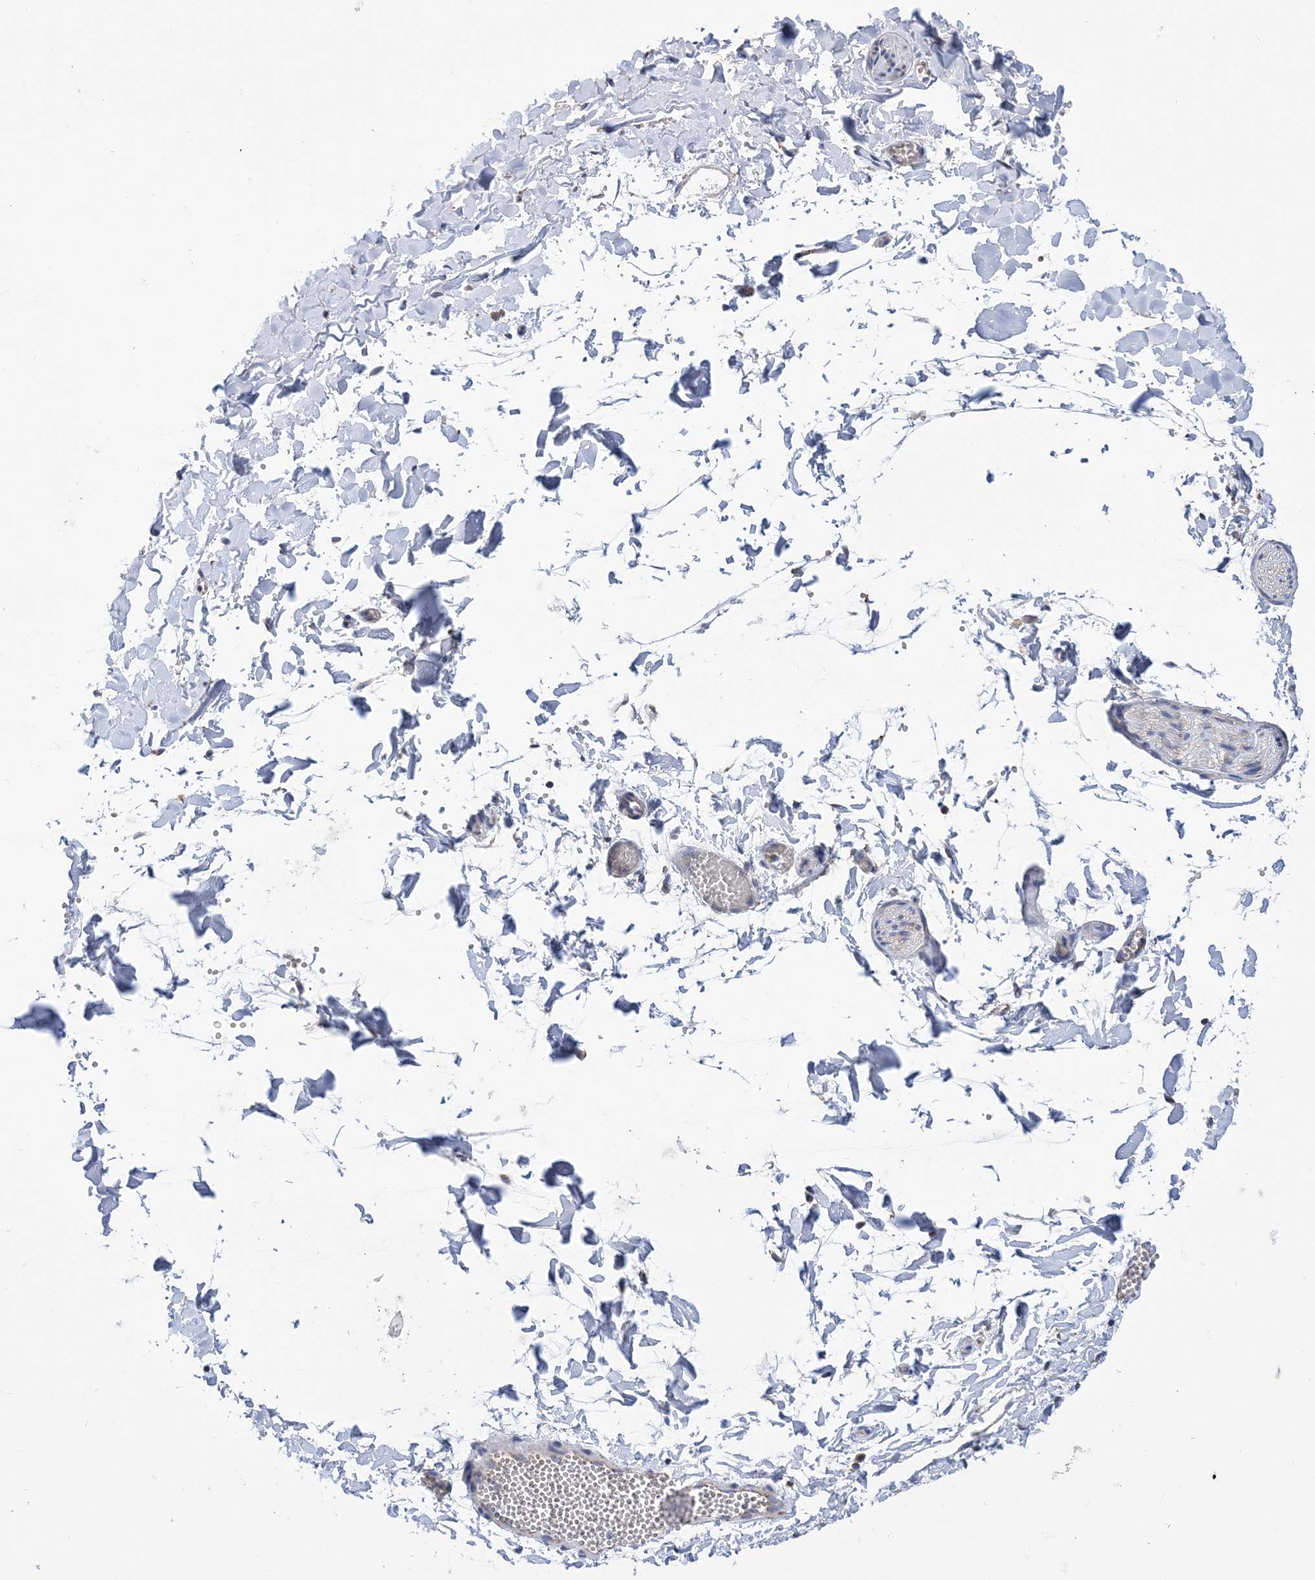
{"staining": {"intensity": "negative", "quantity": "none", "location": "none"}, "tissue": "adipose tissue", "cell_type": "Adipocytes", "image_type": "normal", "snomed": [{"axis": "morphology", "description": "Normal tissue, NOS"}, {"axis": "topography", "description": "Gallbladder"}, {"axis": "topography", "description": "Peripheral nerve tissue"}], "caption": "Immunohistochemistry image of normal human adipose tissue stained for a protein (brown), which exhibits no expression in adipocytes.", "gene": "TTC32", "patient": {"sex": "male", "age": 38}}